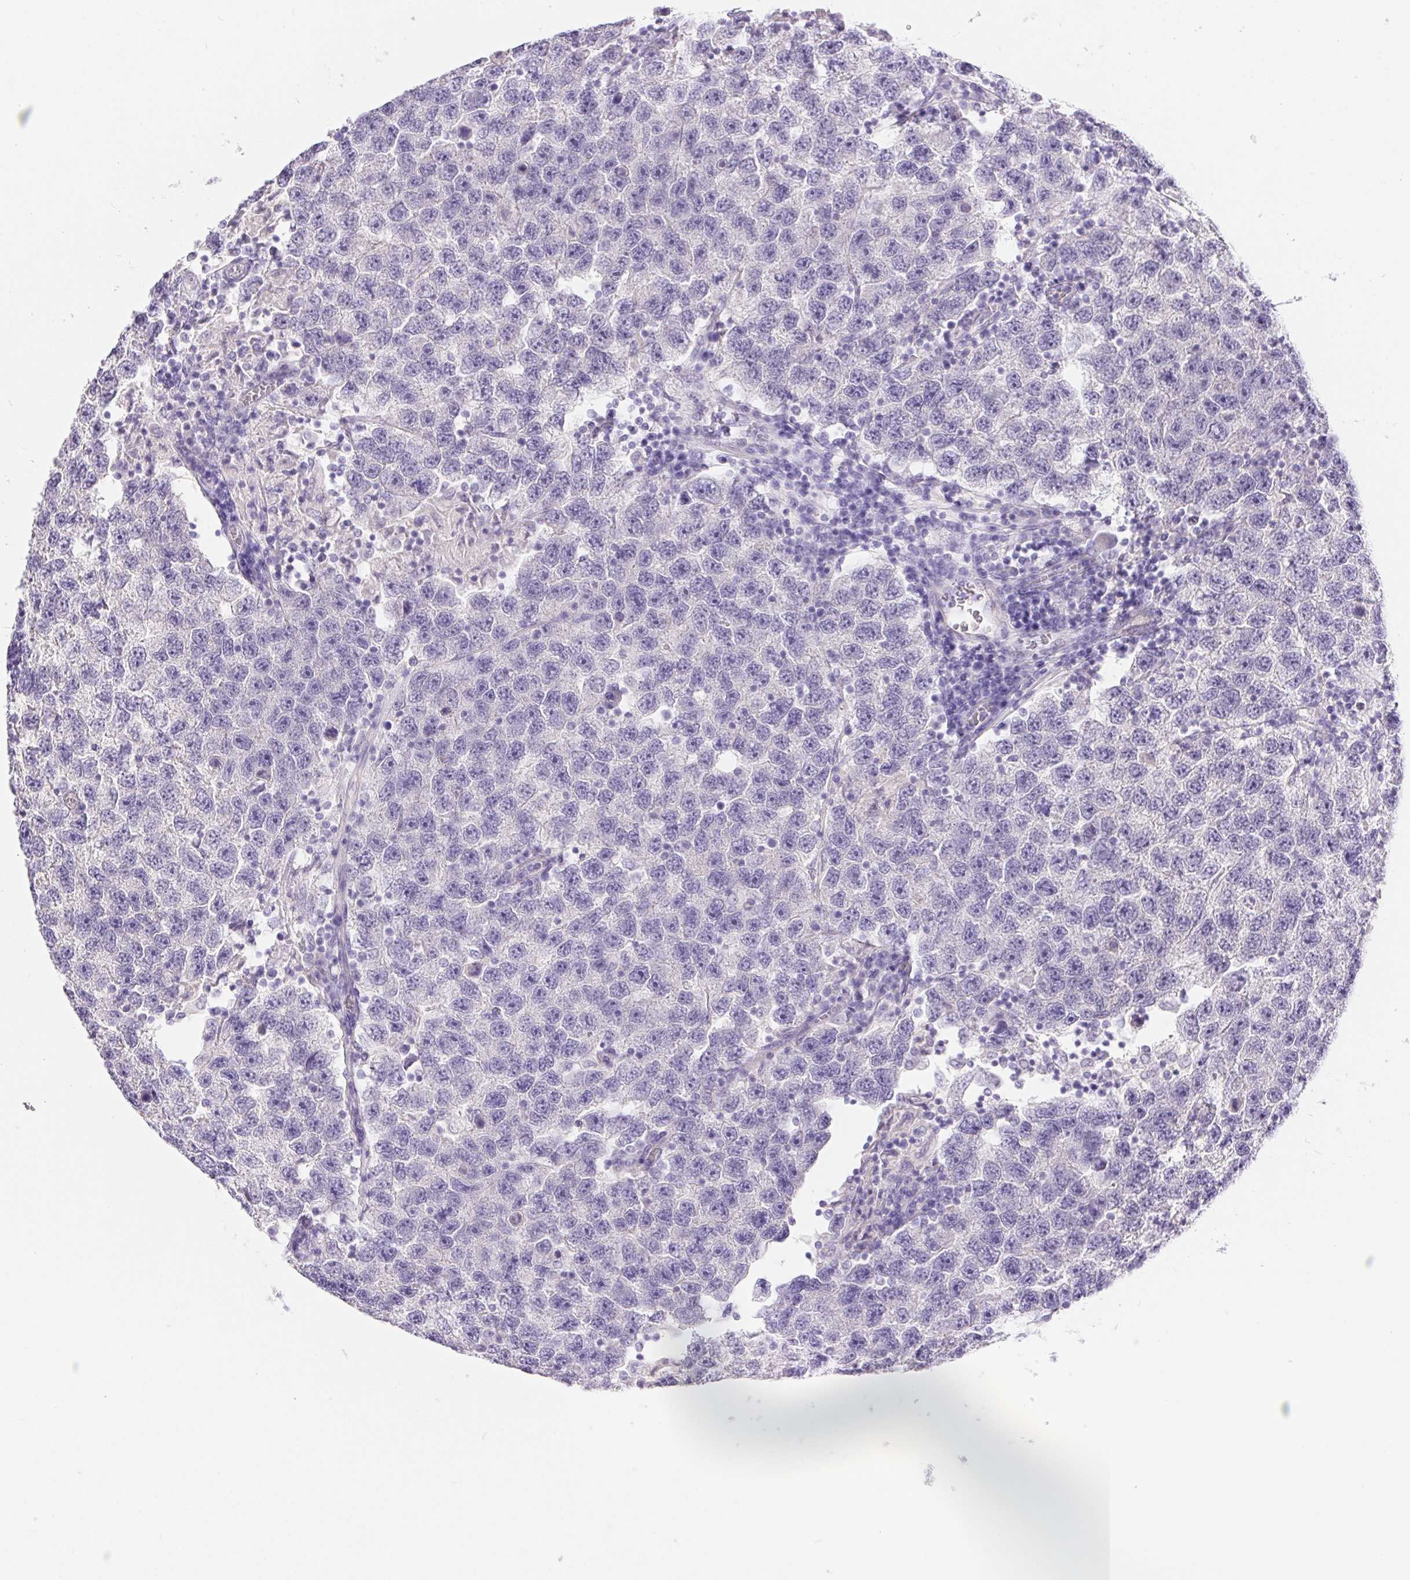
{"staining": {"intensity": "negative", "quantity": "none", "location": "none"}, "tissue": "testis cancer", "cell_type": "Tumor cells", "image_type": "cancer", "snomed": [{"axis": "morphology", "description": "Seminoma, NOS"}, {"axis": "topography", "description": "Testis"}], "caption": "The photomicrograph reveals no significant positivity in tumor cells of testis cancer (seminoma). (Stains: DAB (3,3'-diaminobenzidine) immunohistochemistry (IHC) with hematoxylin counter stain, Microscopy: brightfield microscopy at high magnification).", "gene": "PNLIP", "patient": {"sex": "male", "age": 26}}